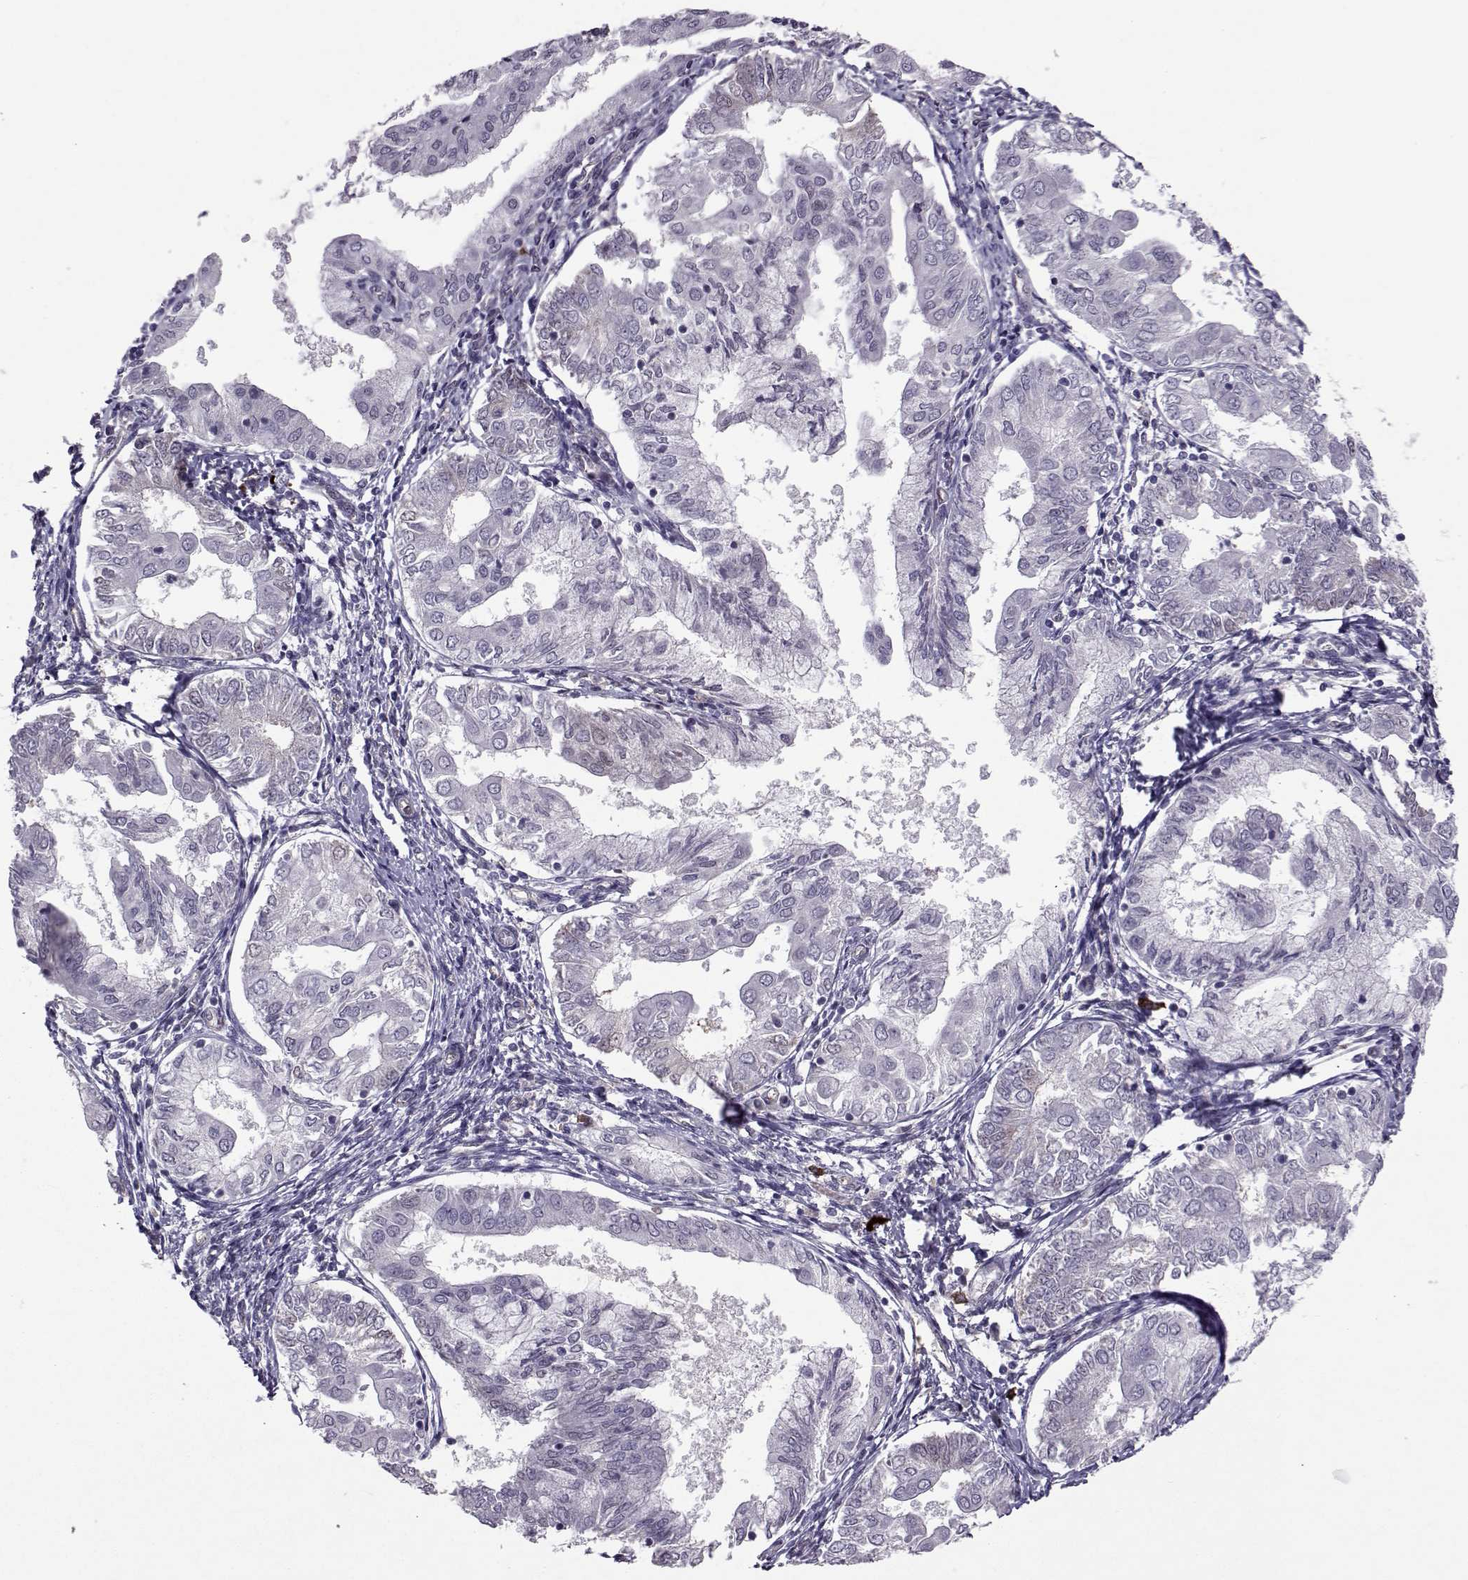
{"staining": {"intensity": "negative", "quantity": "none", "location": "none"}, "tissue": "endometrial cancer", "cell_type": "Tumor cells", "image_type": "cancer", "snomed": [{"axis": "morphology", "description": "Adenocarcinoma, NOS"}, {"axis": "topography", "description": "Endometrium"}], "caption": "High magnification brightfield microscopy of endometrial cancer (adenocarcinoma) stained with DAB (3,3'-diaminobenzidine) (brown) and counterstained with hematoxylin (blue): tumor cells show no significant positivity.", "gene": "CDK4", "patient": {"sex": "female", "age": 68}}